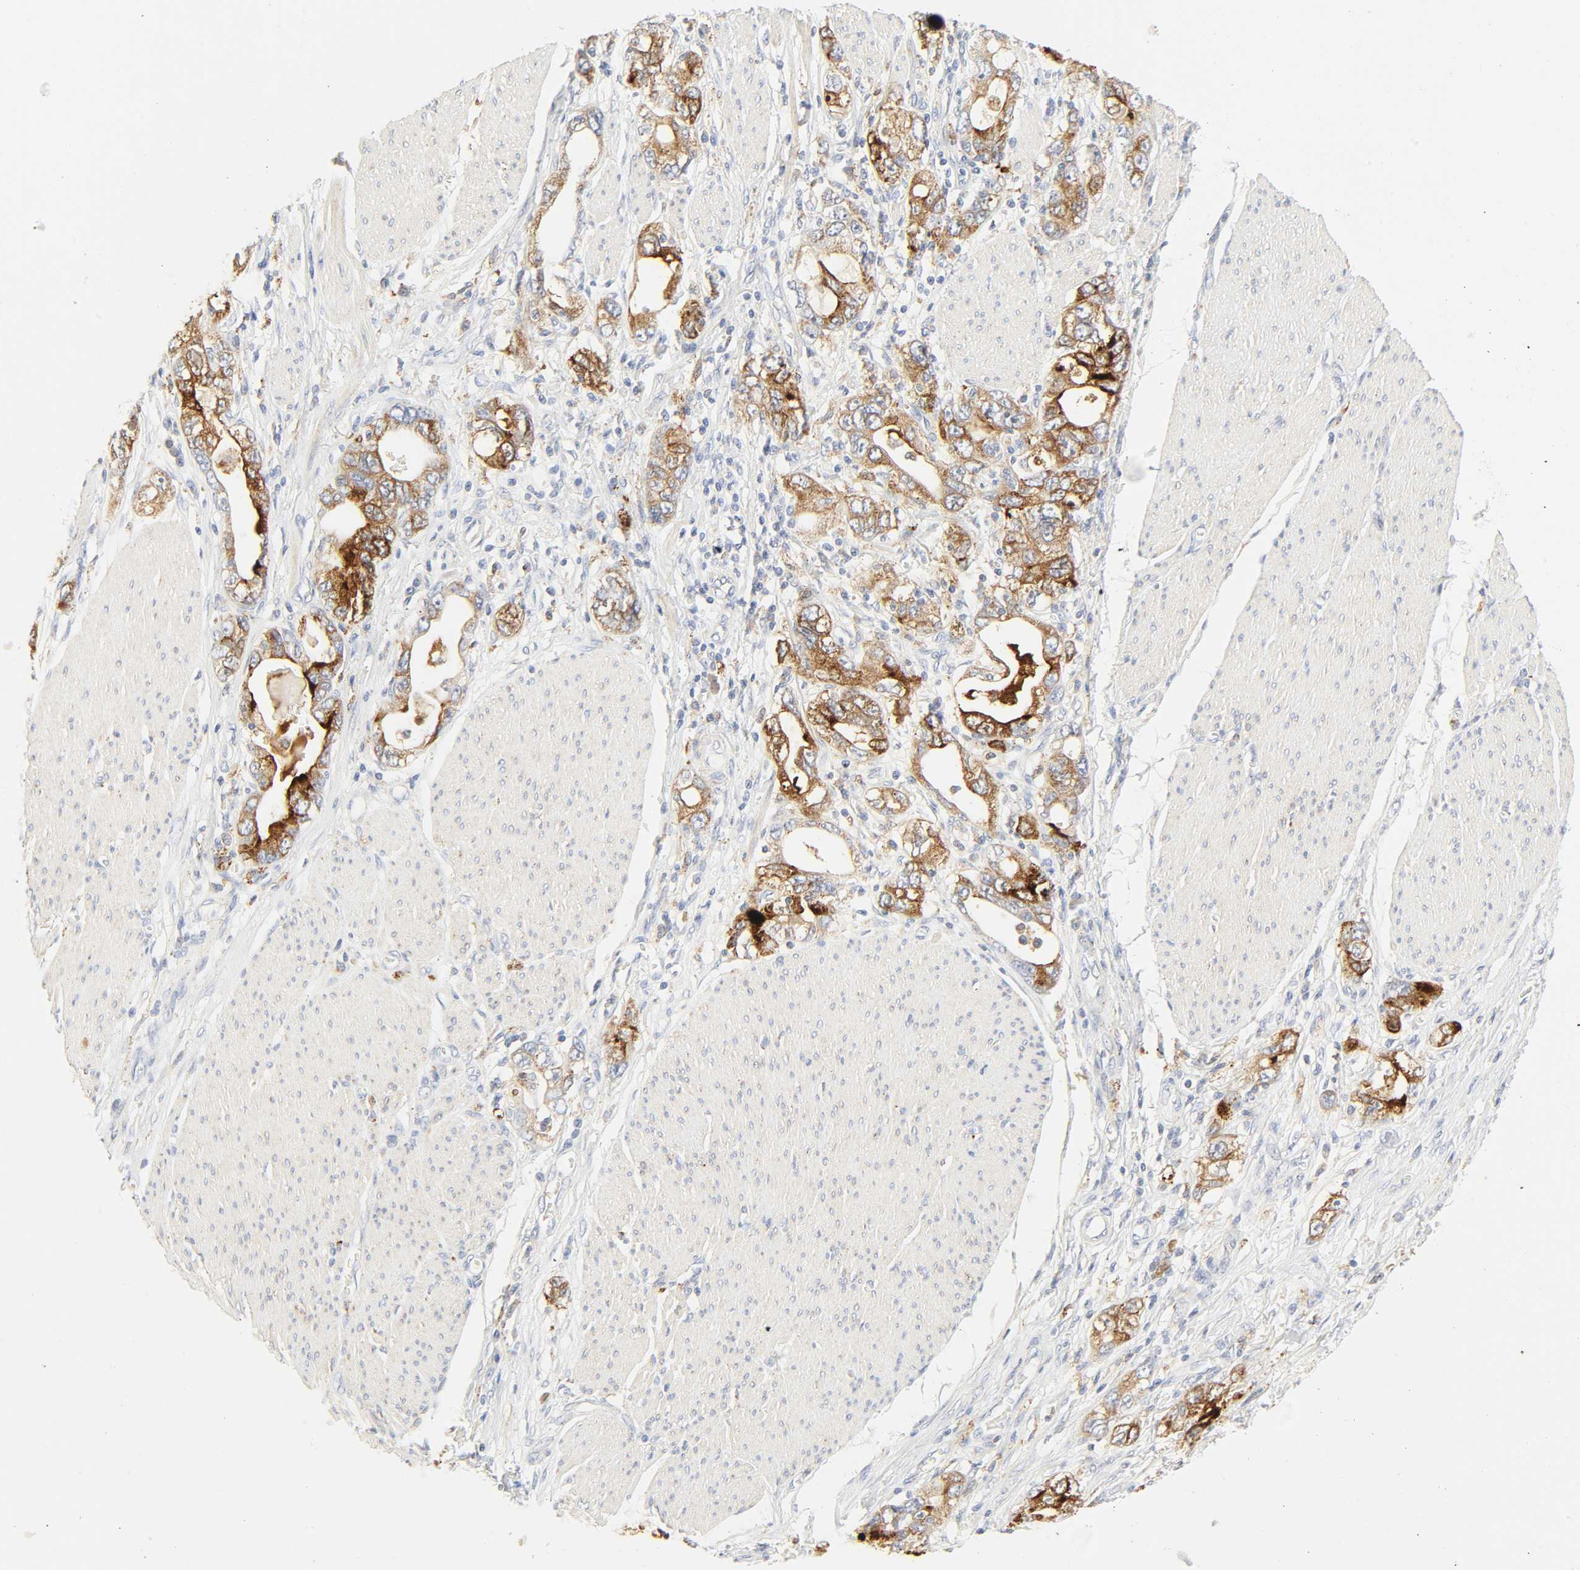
{"staining": {"intensity": "strong", "quantity": ">75%", "location": "cytoplasmic/membranous"}, "tissue": "stomach cancer", "cell_type": "Tumor cells", "image_type": "cancer", "snomed": [{"axis": "morphology", "description": "Adenocarcinoma, NOS"}, {"axis": "topography", "description": "Stomach, lower"}], "caption": "Protein staining exhibits strong cytoplasmic/membranous staining in approximately >75% of tumor cells in adenocarcinoma (stomach).", "gene": "CAMK2A", "patient": {"sex": "female", "age": 93}}